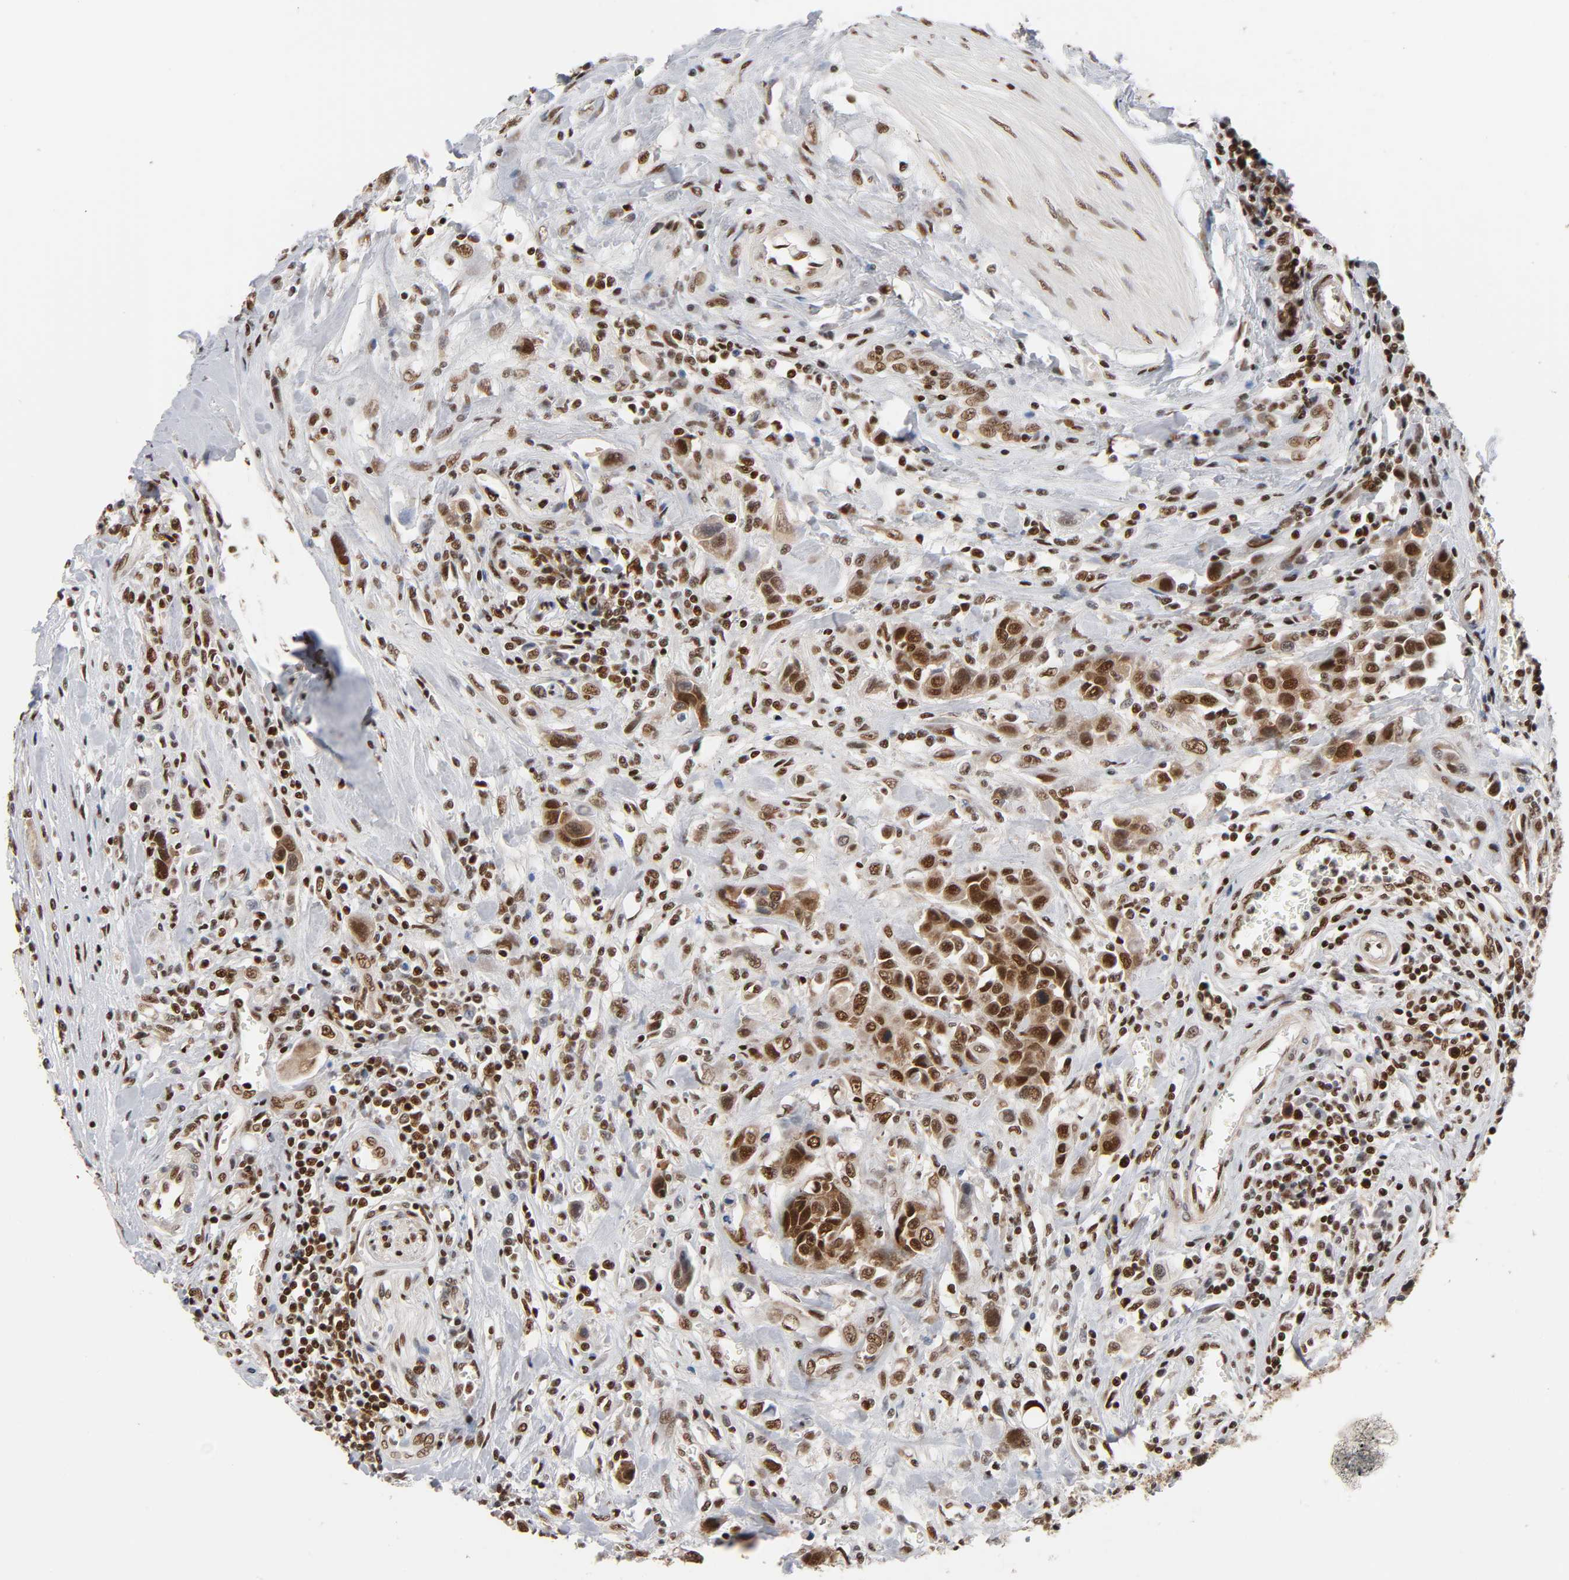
{"staining": {"intensity": "strong", "quantity": ">75%", "location": "nuclear"}, "tissue": "urothelial cancer", "cell_type": "Tumor cells", "image_type": "cancer", "snomed": [{"axis": "morphology", "description": "Urothelial carcinoma, High grade"}, {"axis": "topography", "description": "Urinary bladder"}], "caption": "Immunohistochemical staining of human urothelial cancer shows high levels of strong nuclear staining in approximately >75% of tumor cells.", "gene": "ILKAP", "patient": {"sex": "male", "age": 50}}